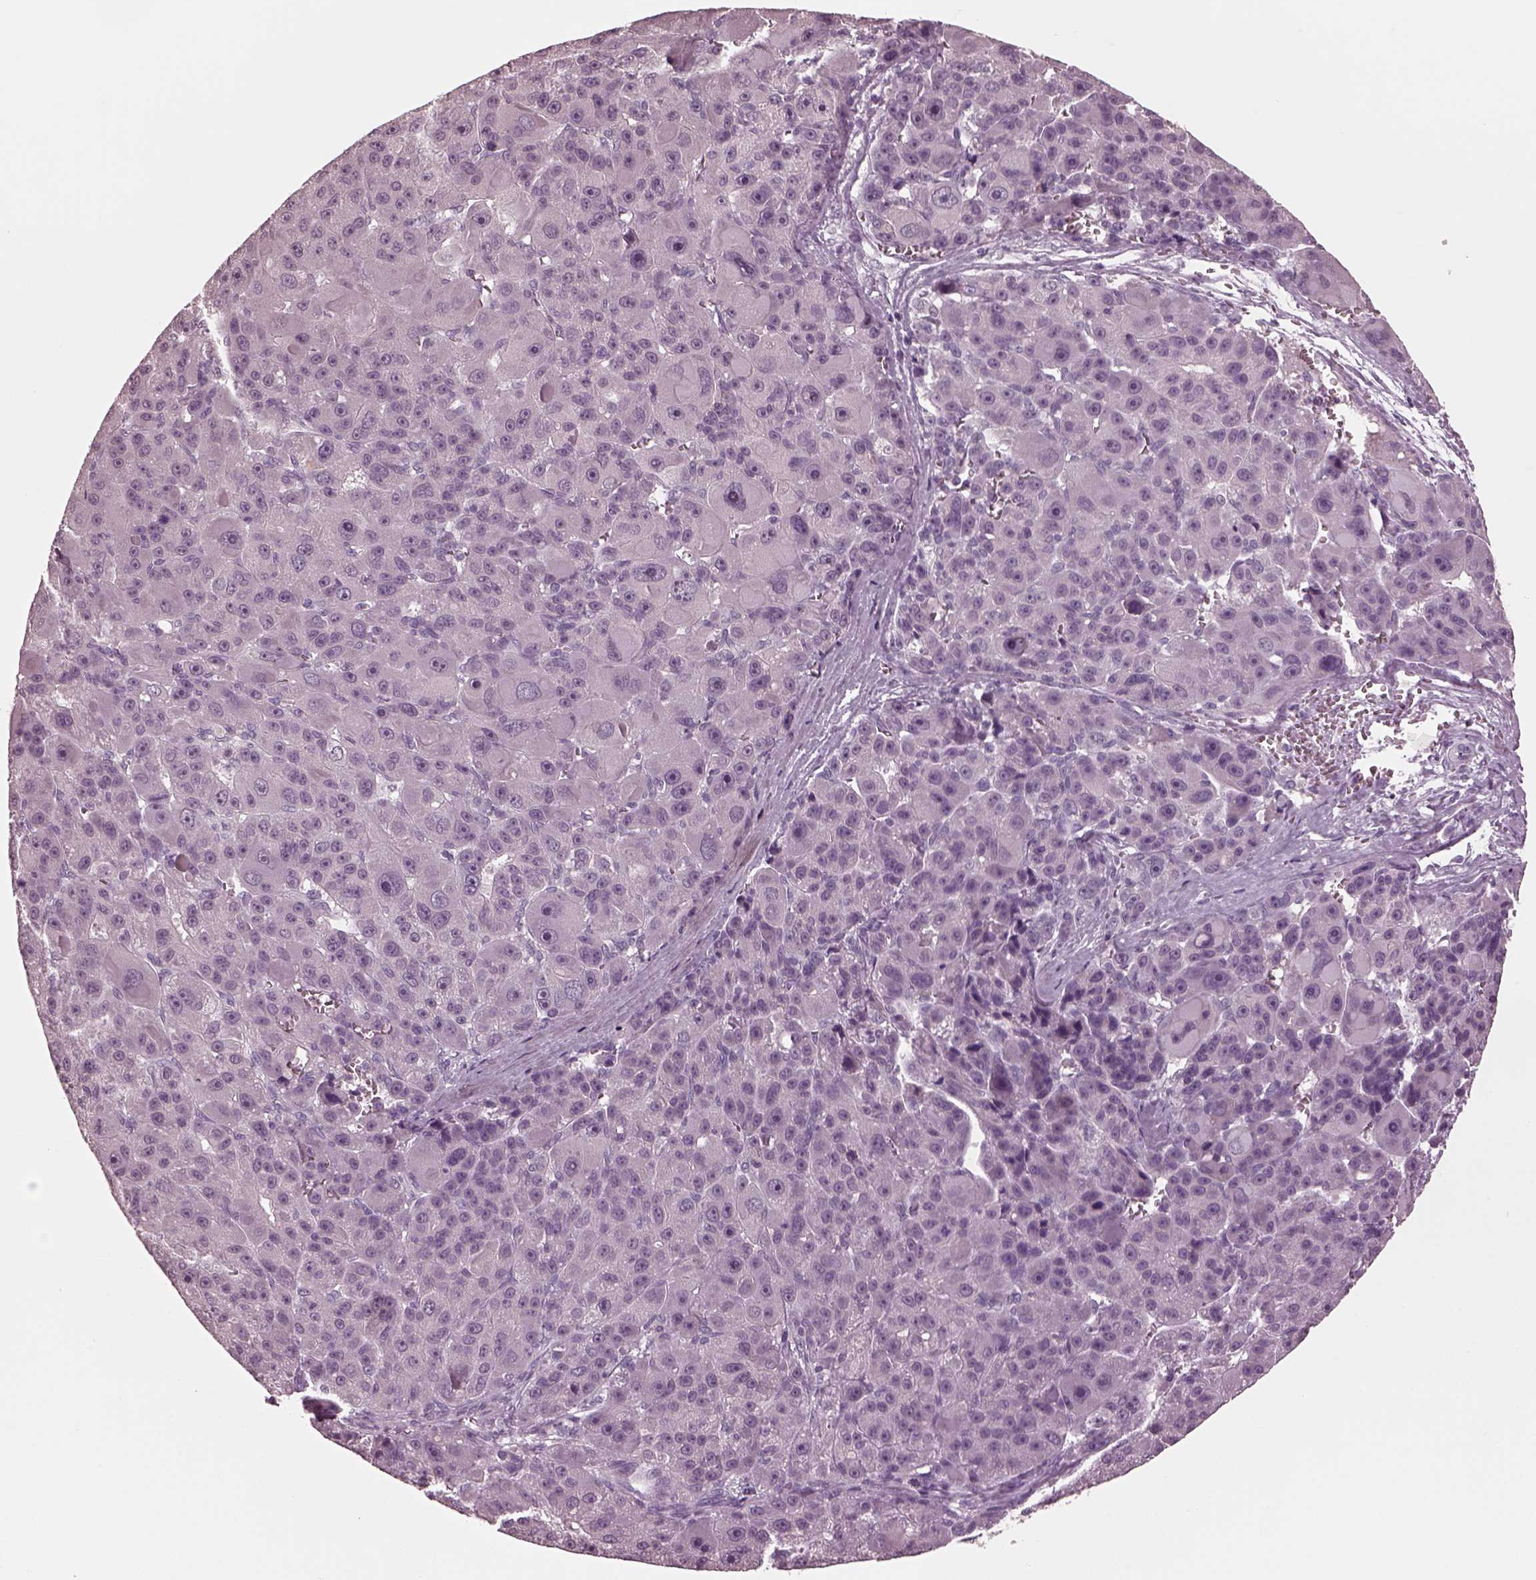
{"staining": {"intensity": "negative", "quantity": "none", "location": "none"}, "tissue": "liver cancer", "cell_type": "Tumor cells", "image_type": "cancer", "snomed": [{"axis": "morphology", "description": "Carcinoma, Hepatocellular, NOS"}, {"axis": "topography", "description": "Liver"}], "caption": "Tumor cells show no significant protein expression in hepatocellular carcinoma (liver).", "gene": "CGA", "patient": {"sex": "male", "age": 76}}